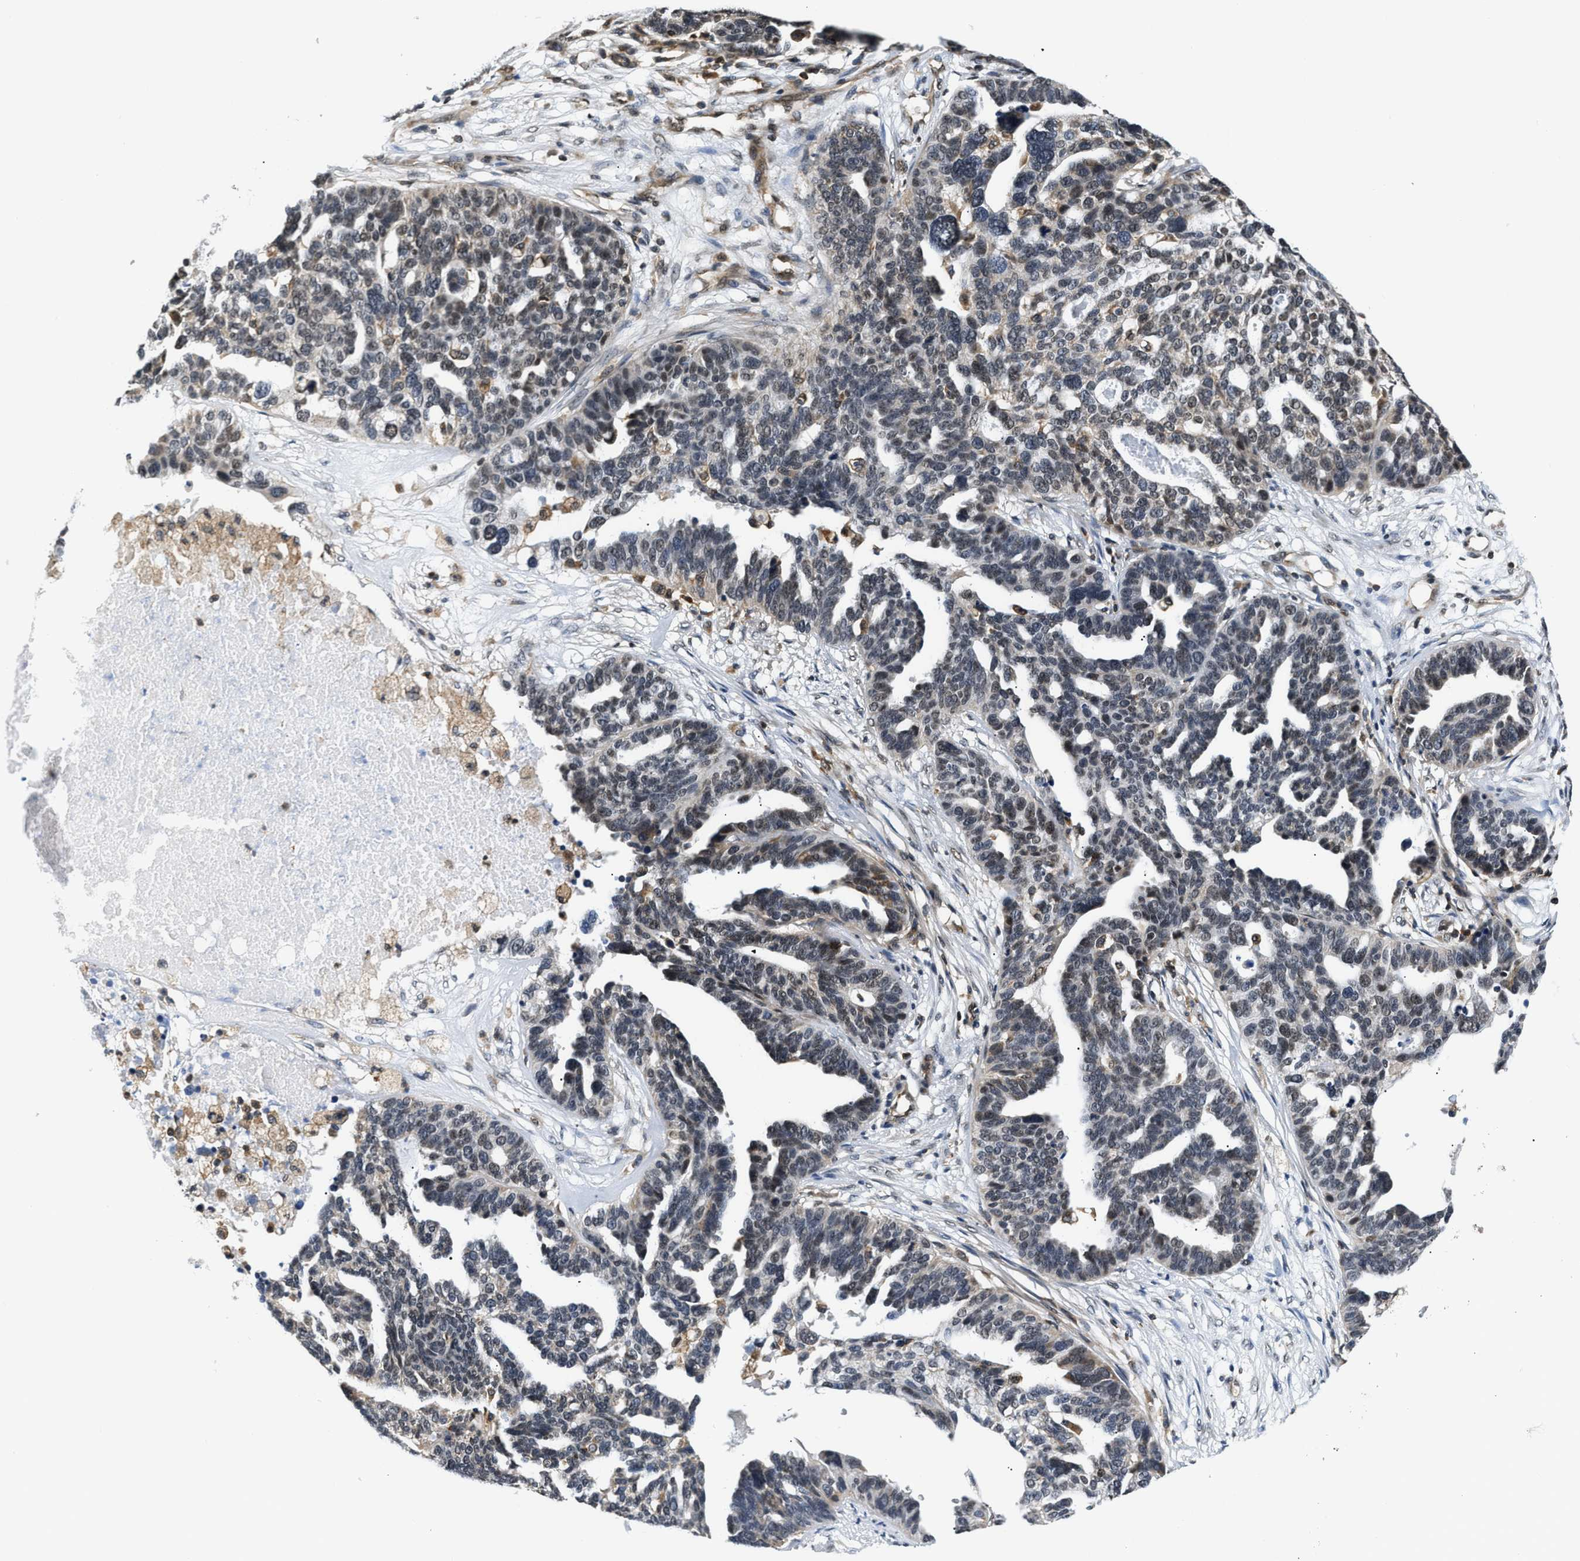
{"staining": {"intensity": "weak", "quantity": "25%-75%", "location": "nuclear"}, "tissue": "ovarian cancer", "cell_type": "Tumor cells", "image_type": "cancer", "snomed": [{"axis": "morphology", "description": "Cystadenocarcinoma, serous, NOS"}, {"axis": "topography", "description": "Ovary"}], "caption": "Ovarian cancer (serous cystadenocarcinoma) stained for a protein (brown) displays weak nuclear positive staining in approximately 25%-75% of tumor cells.", "gene": "STK10", "patient": {"sex": "female", "age": 59}}